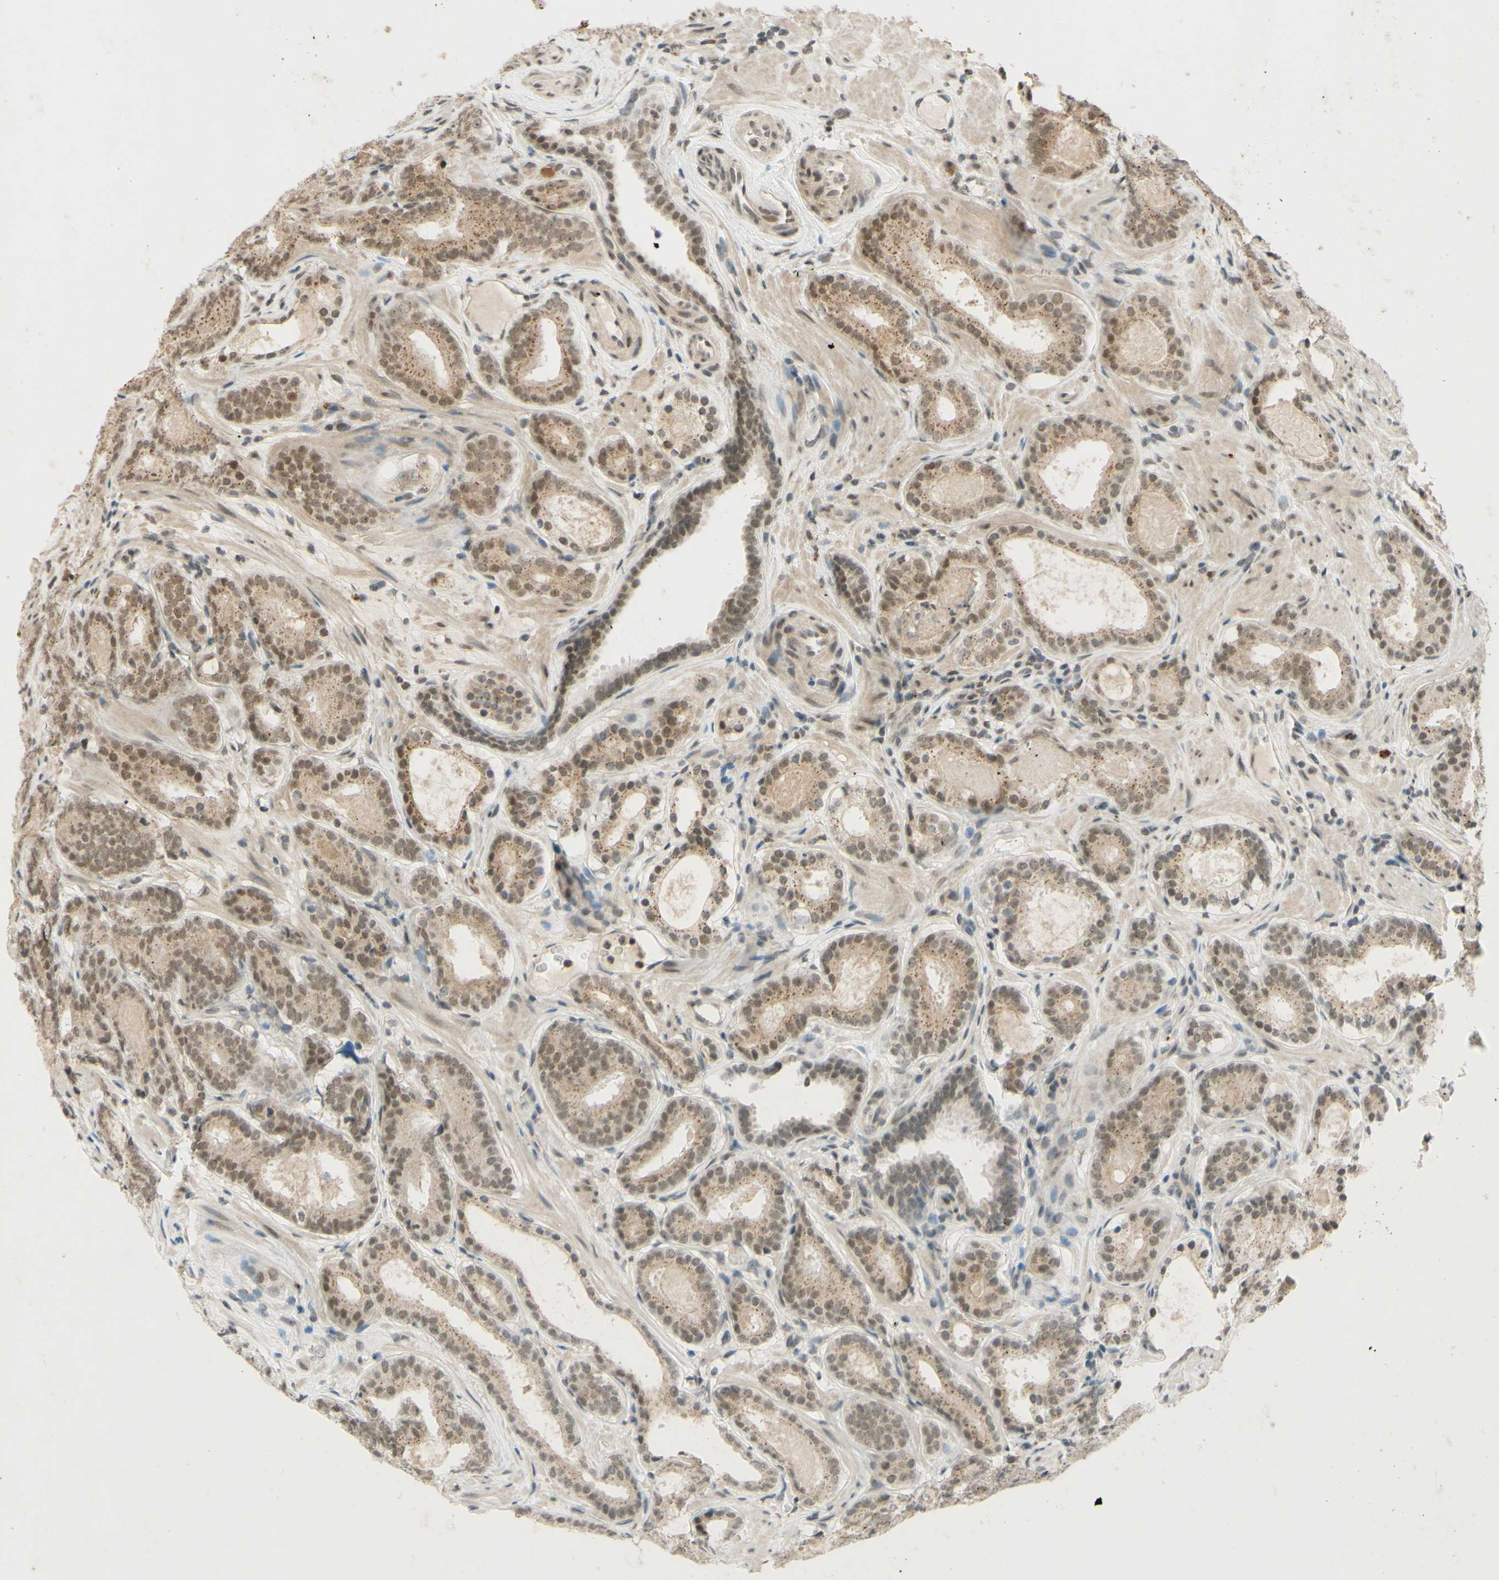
{"staining": {"intensity": "weak", "quantity": ">75%", "location": "cytoplasmic/membranous,nuclear"}, "tissue": "prostate cancer", "cell_type": "Tumor cells", "image_type": "cancer", "snomed": [{"axis": "morphology", "description": "Adenocarcinoma, Low grade"}, {"axis": "topography", "description": "Prostate"}], "caption": "The immunohistochemical stain shows weak cytoplasmic/membranous and nuclear staining in tumor cells of adenocarcinoma (low-grade) (prostate) tissue.", "gene": "SMARCB1", "patient": {"sex": "male", "age": 69}}